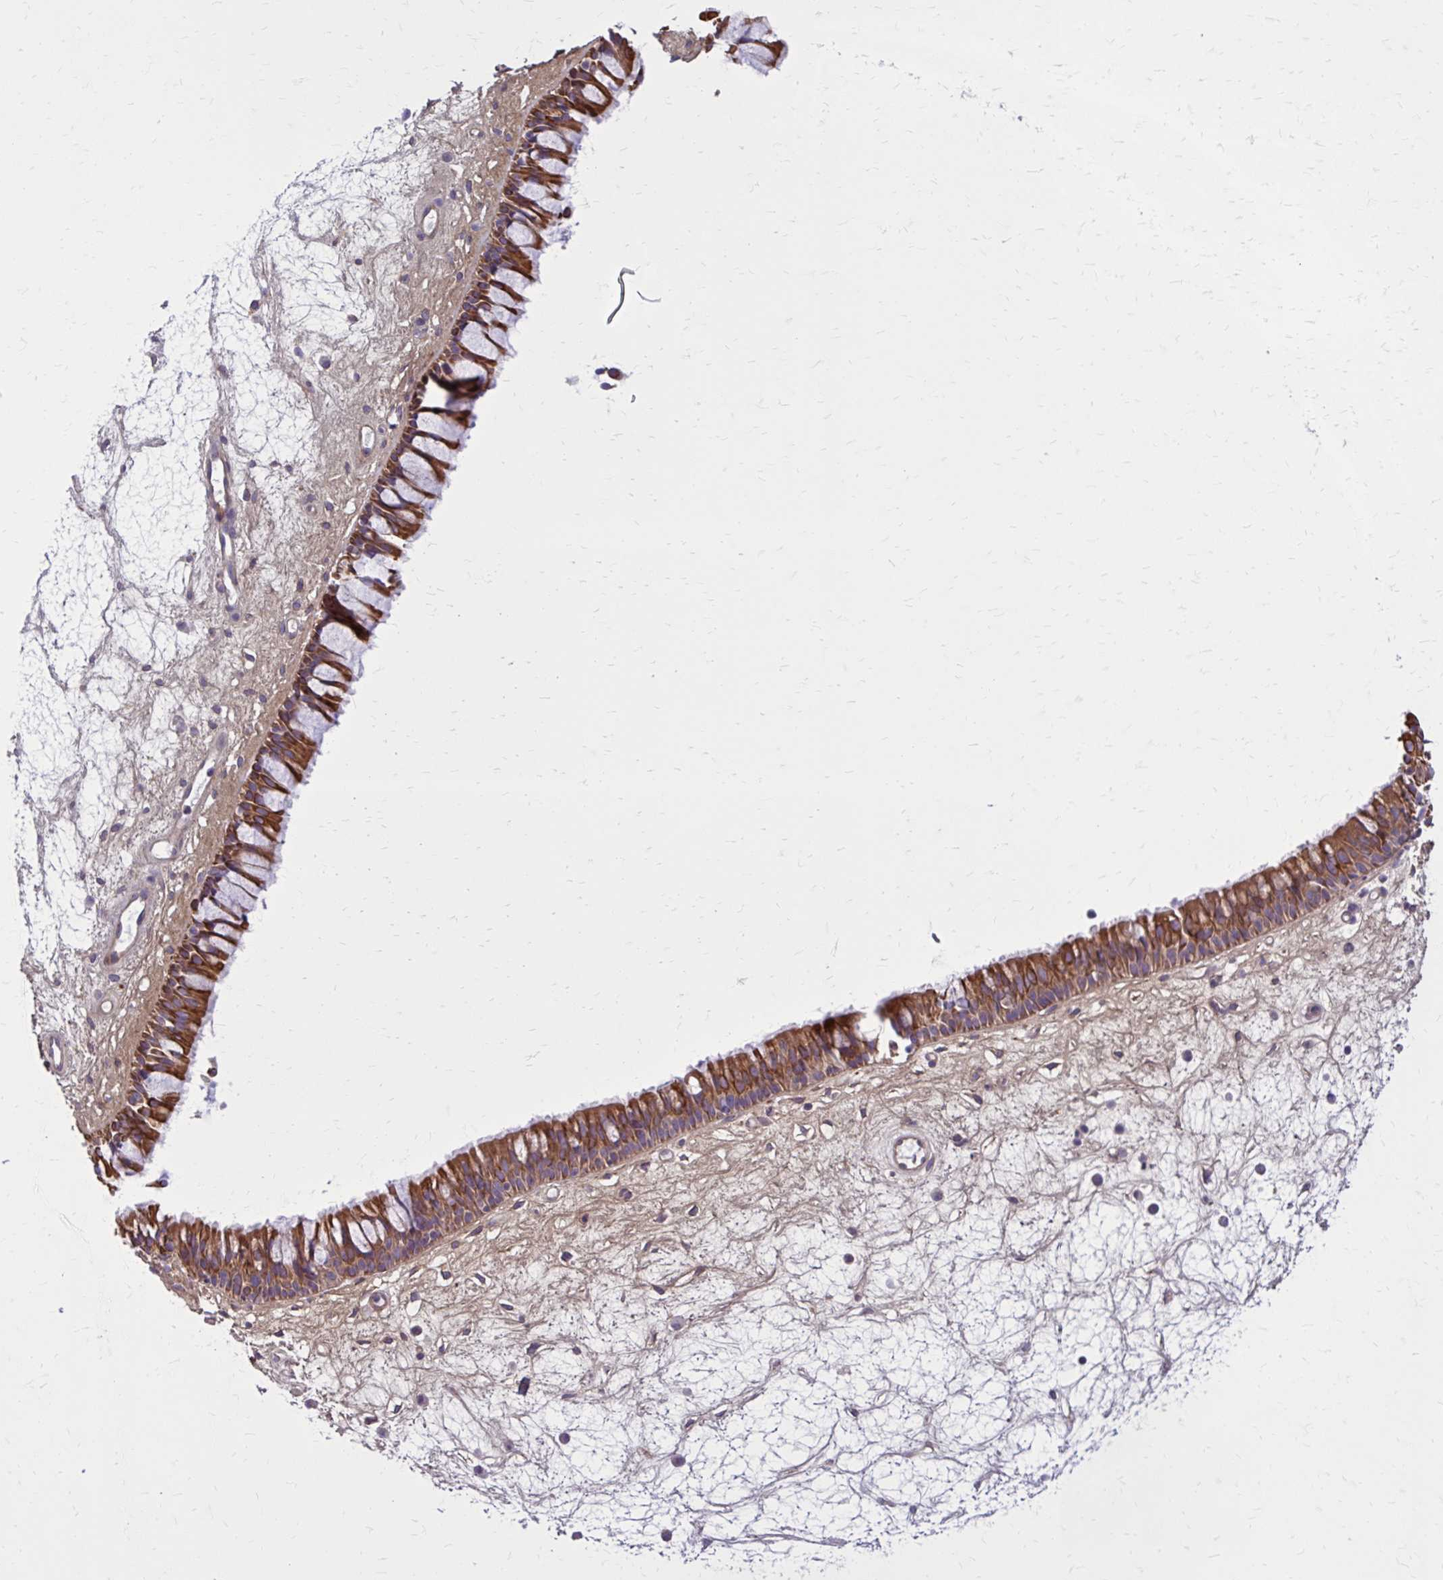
{"staining": {"intensity": "strong", "quantity": ">75%", "location": "cytoplasmic/membranous"}, "tissue": "nasopharynx", "cell_type": "Respiratory epithelial cells", "image_type": "normal", "snomed": [{"axis": "morphology", "description": "Normal tissue, NOS"}, {"axis": "topography", "description": "Nasopharynx"}], "caption": "IHC image of normal human nasopharynx stained for a protein (brown), which reveals high levels of strong cytoplasmic/membranous positivity in about >75% of respiratory epithelial cells.", "gene": "FAP", "patient": {"sex": "male", "age": 69}}